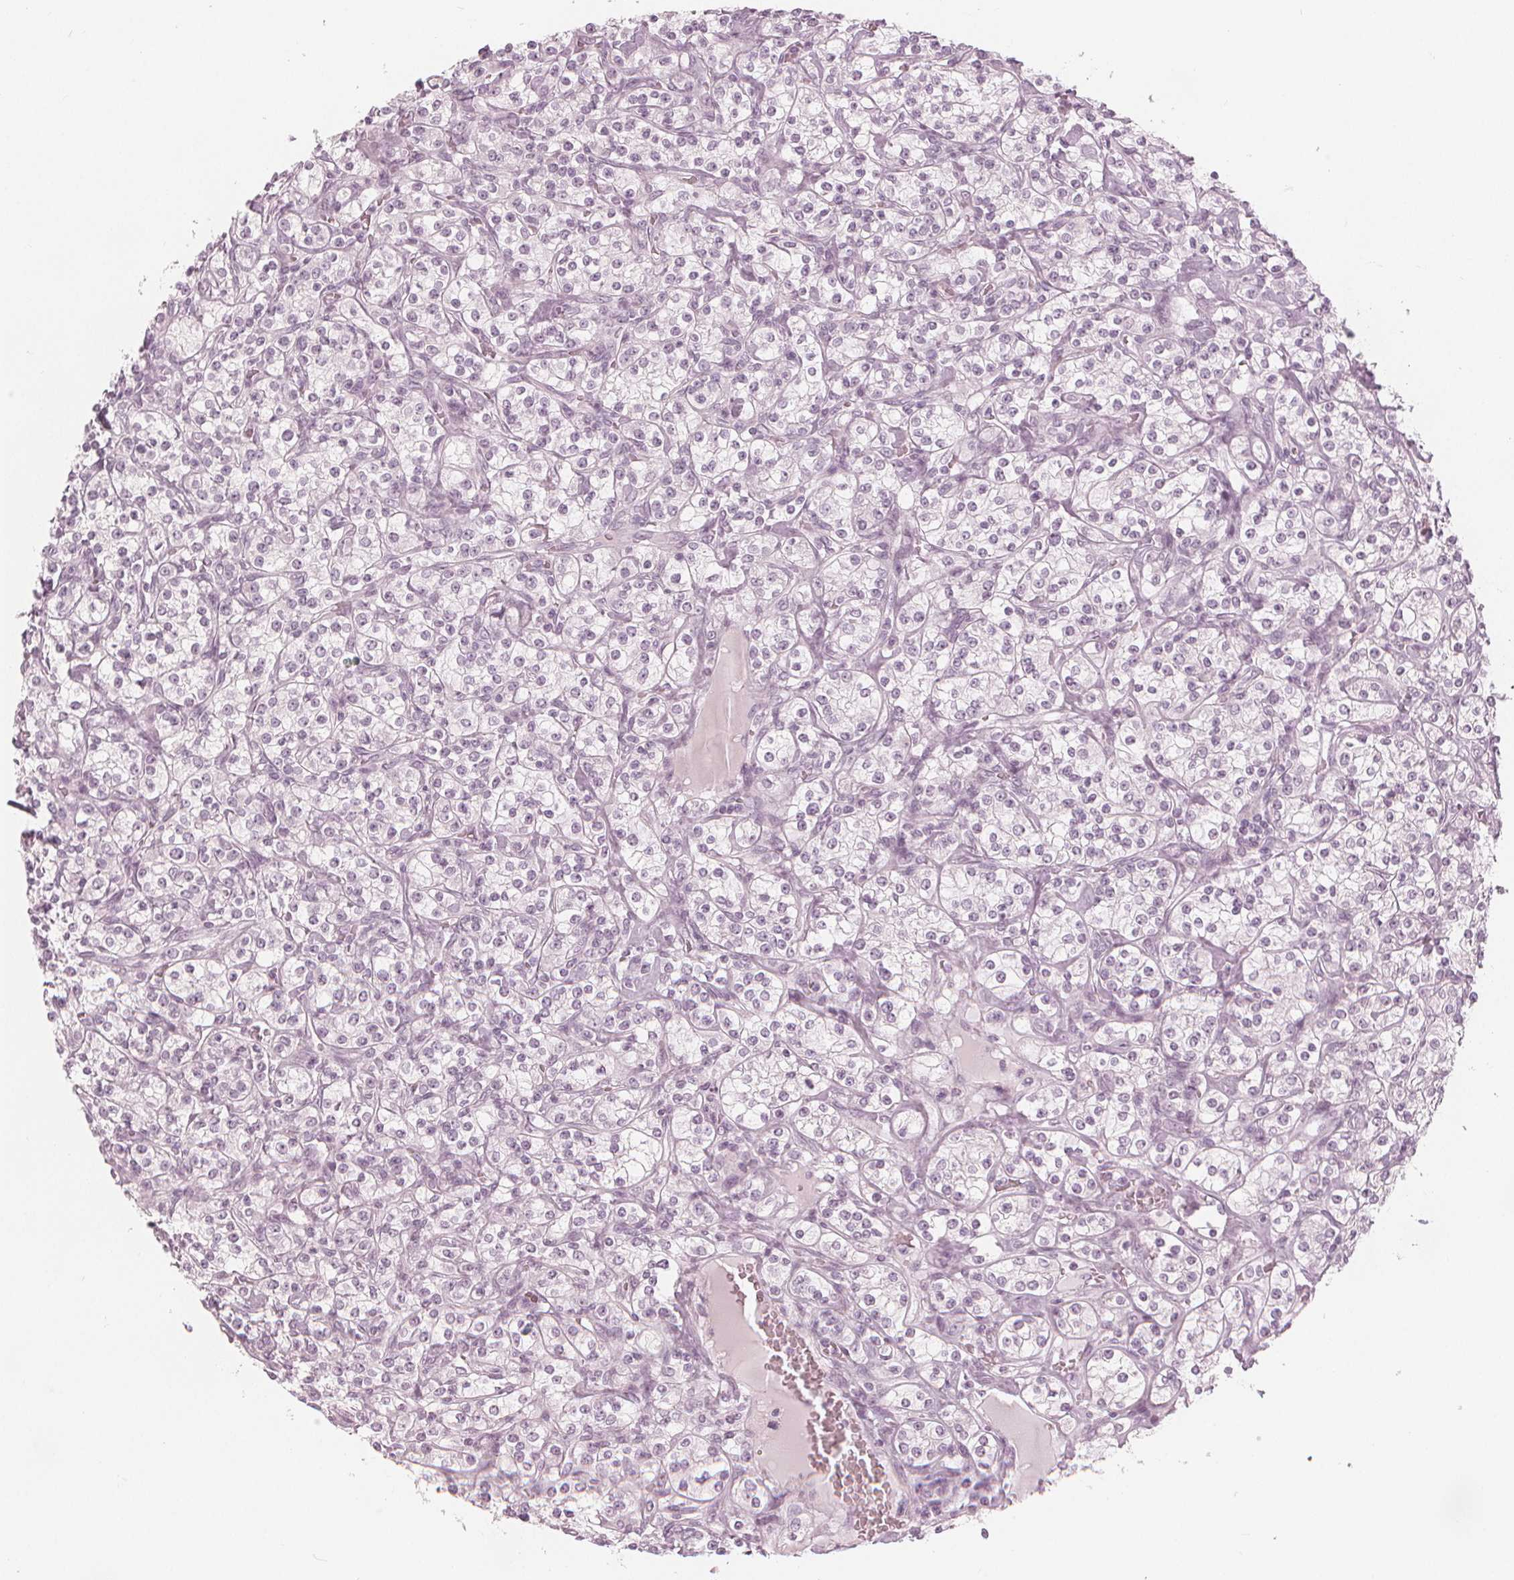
{"staining": {"intensity": "negative", "quantity": "none", "location": "none"}, "tissue": "renal cancer", "cell_type": "Tumor cells", "image_type": "cancer", "snomed": [{"axis": "morphology", "description": "Adenocarcinoma, NOS"}, {"axis": "topography", "description": "Kidney"}], "caption": "Renal adenocarcinoma was stained to show a protein in brown. There is no significant staining in tumor cells.", "gene": "PAEP", "patient": {"sex": "male", "age": 77}}